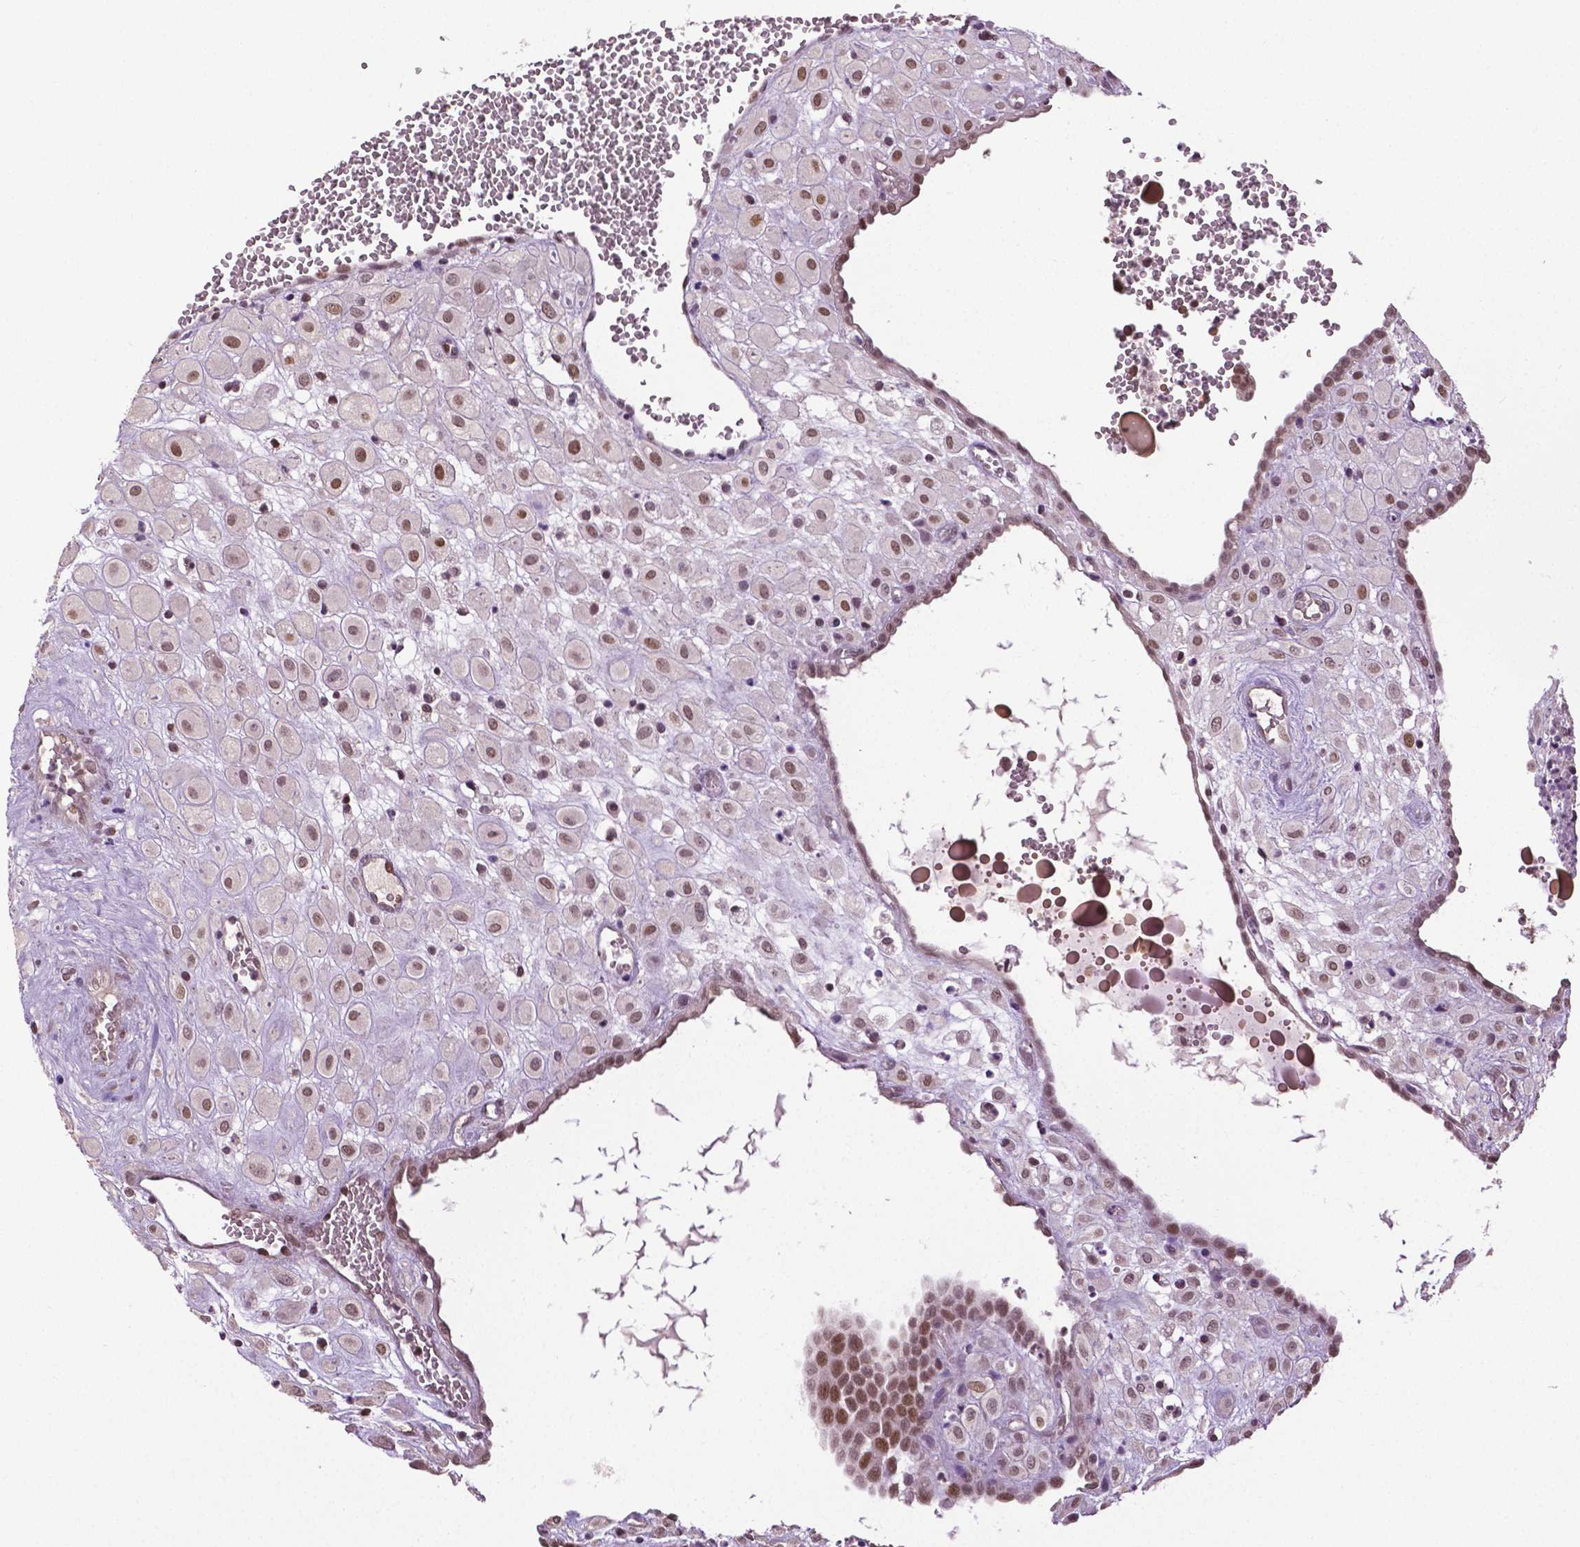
{"staining": {"intensity": "moderate", "quantity": ">75%", "location": "nuclear"}, "tissue": "placenta", "cell_type": "Decidual cells", "image_type": "normal", "snomed": [{"axis": "morphology", "description": "Normal tissue, NOS"}, {"axis": "topography", "description": "Placenta"}], "caption": "Brown immunohistochemical staining in unremarkable placenta reveals moderate nuclear positivity in approximately >75% of decidual cells.", "gene": "DLX5", "patient": {"sex": "female", "age": 24}}